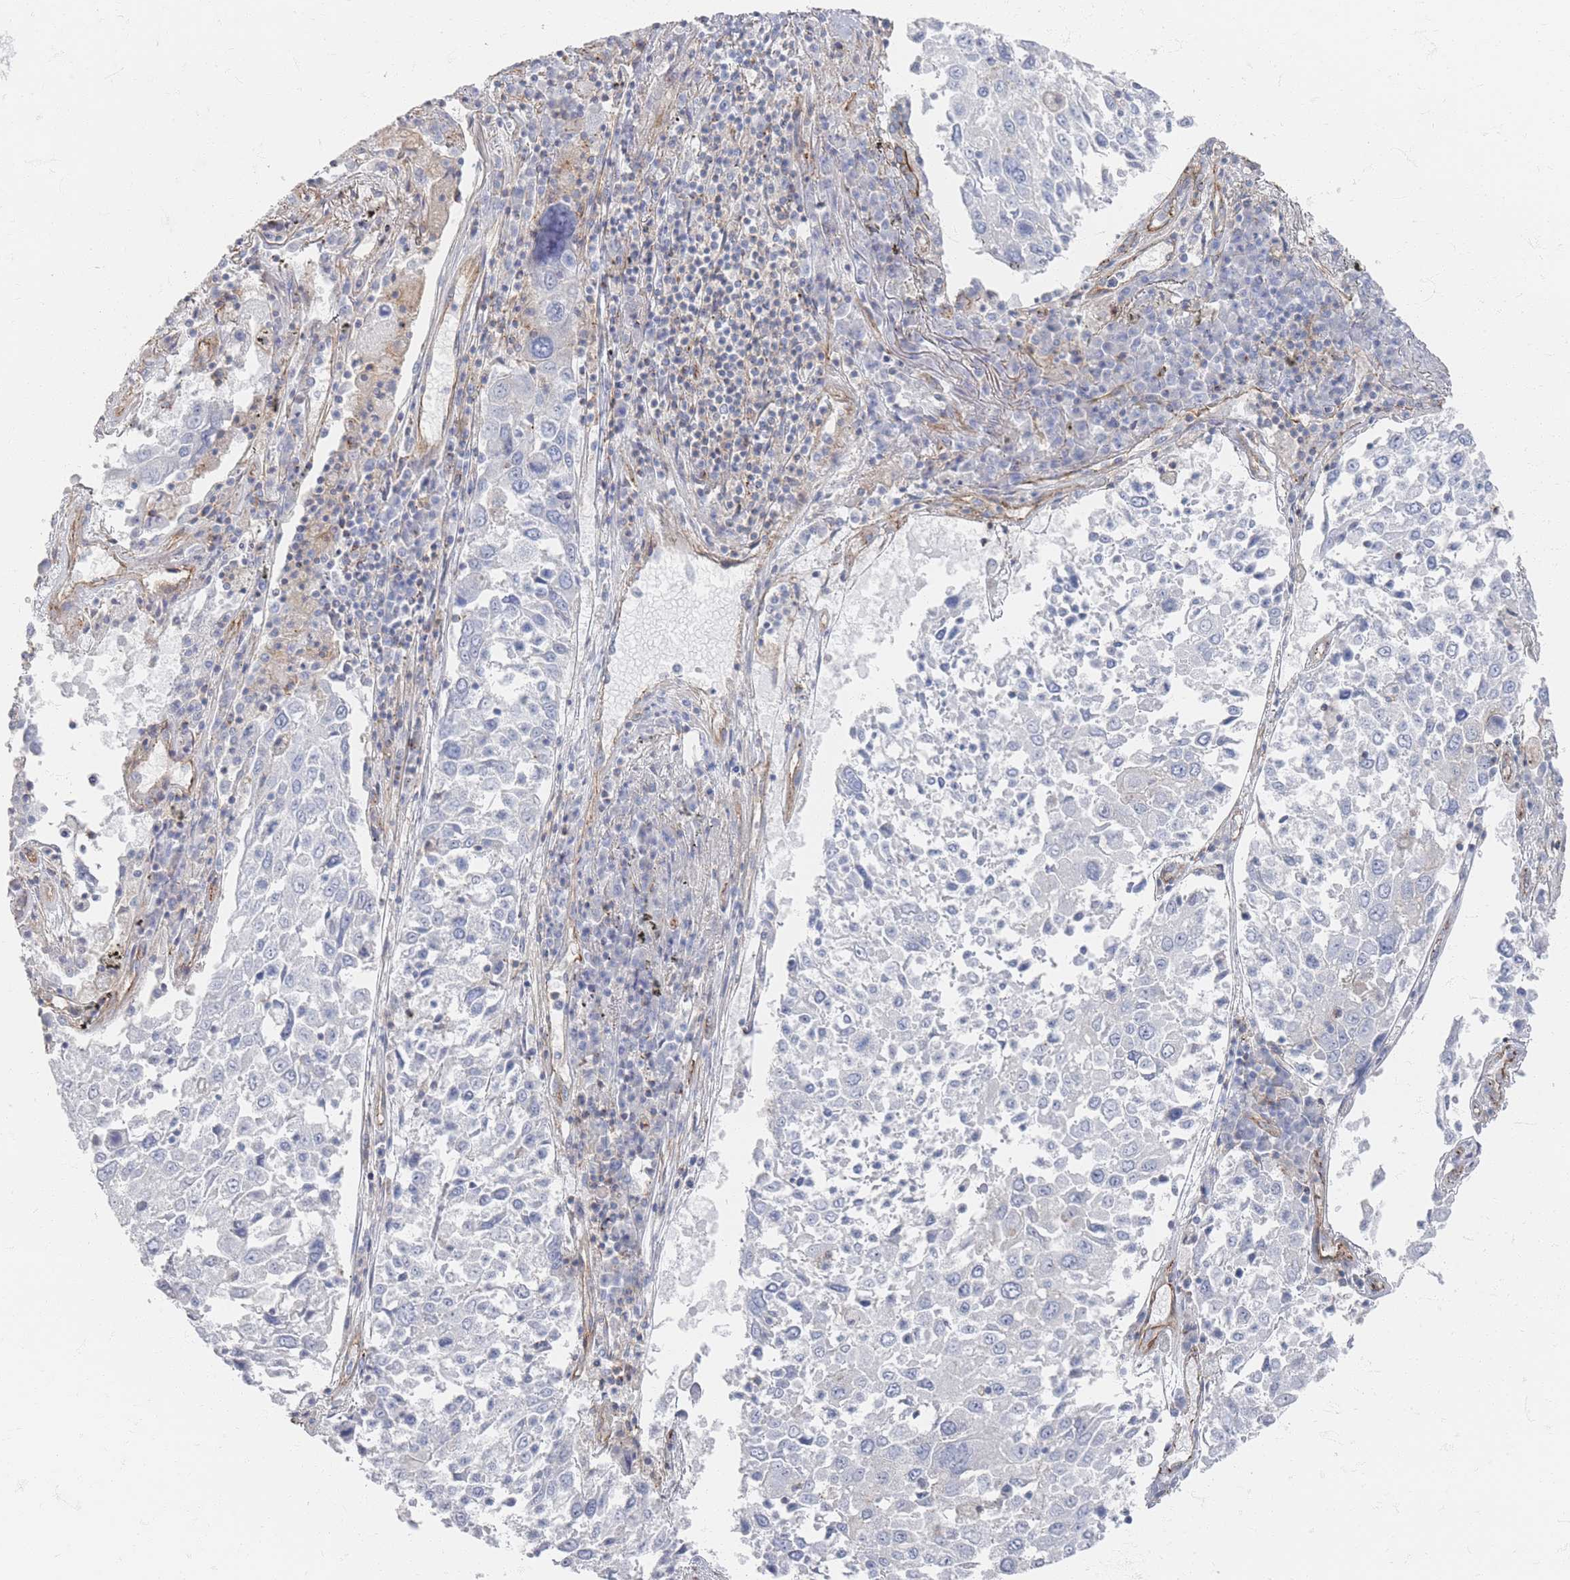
{"staining": {"intensity": "negative", "quantity": "none", "location": "none"}, "tissue": "lung cancer", "cell_type": "Tumor cells", "image_type": "cancer", "snomed": [{"axis": "morphology", "description": "Squamous cell carcinoma, NOS"}, {"axis": "topography", "description": "Lung"}], "caption": "Immunohistochemistry image of neoplastic tissue: human squamous cell carcinoma (lung) stained with DAB (3,3'-diaminobenzidine) displays no significant protein expression in tumor cells.", "gene": "GNB1", "patient": {"sex": "male", "age": 65}}